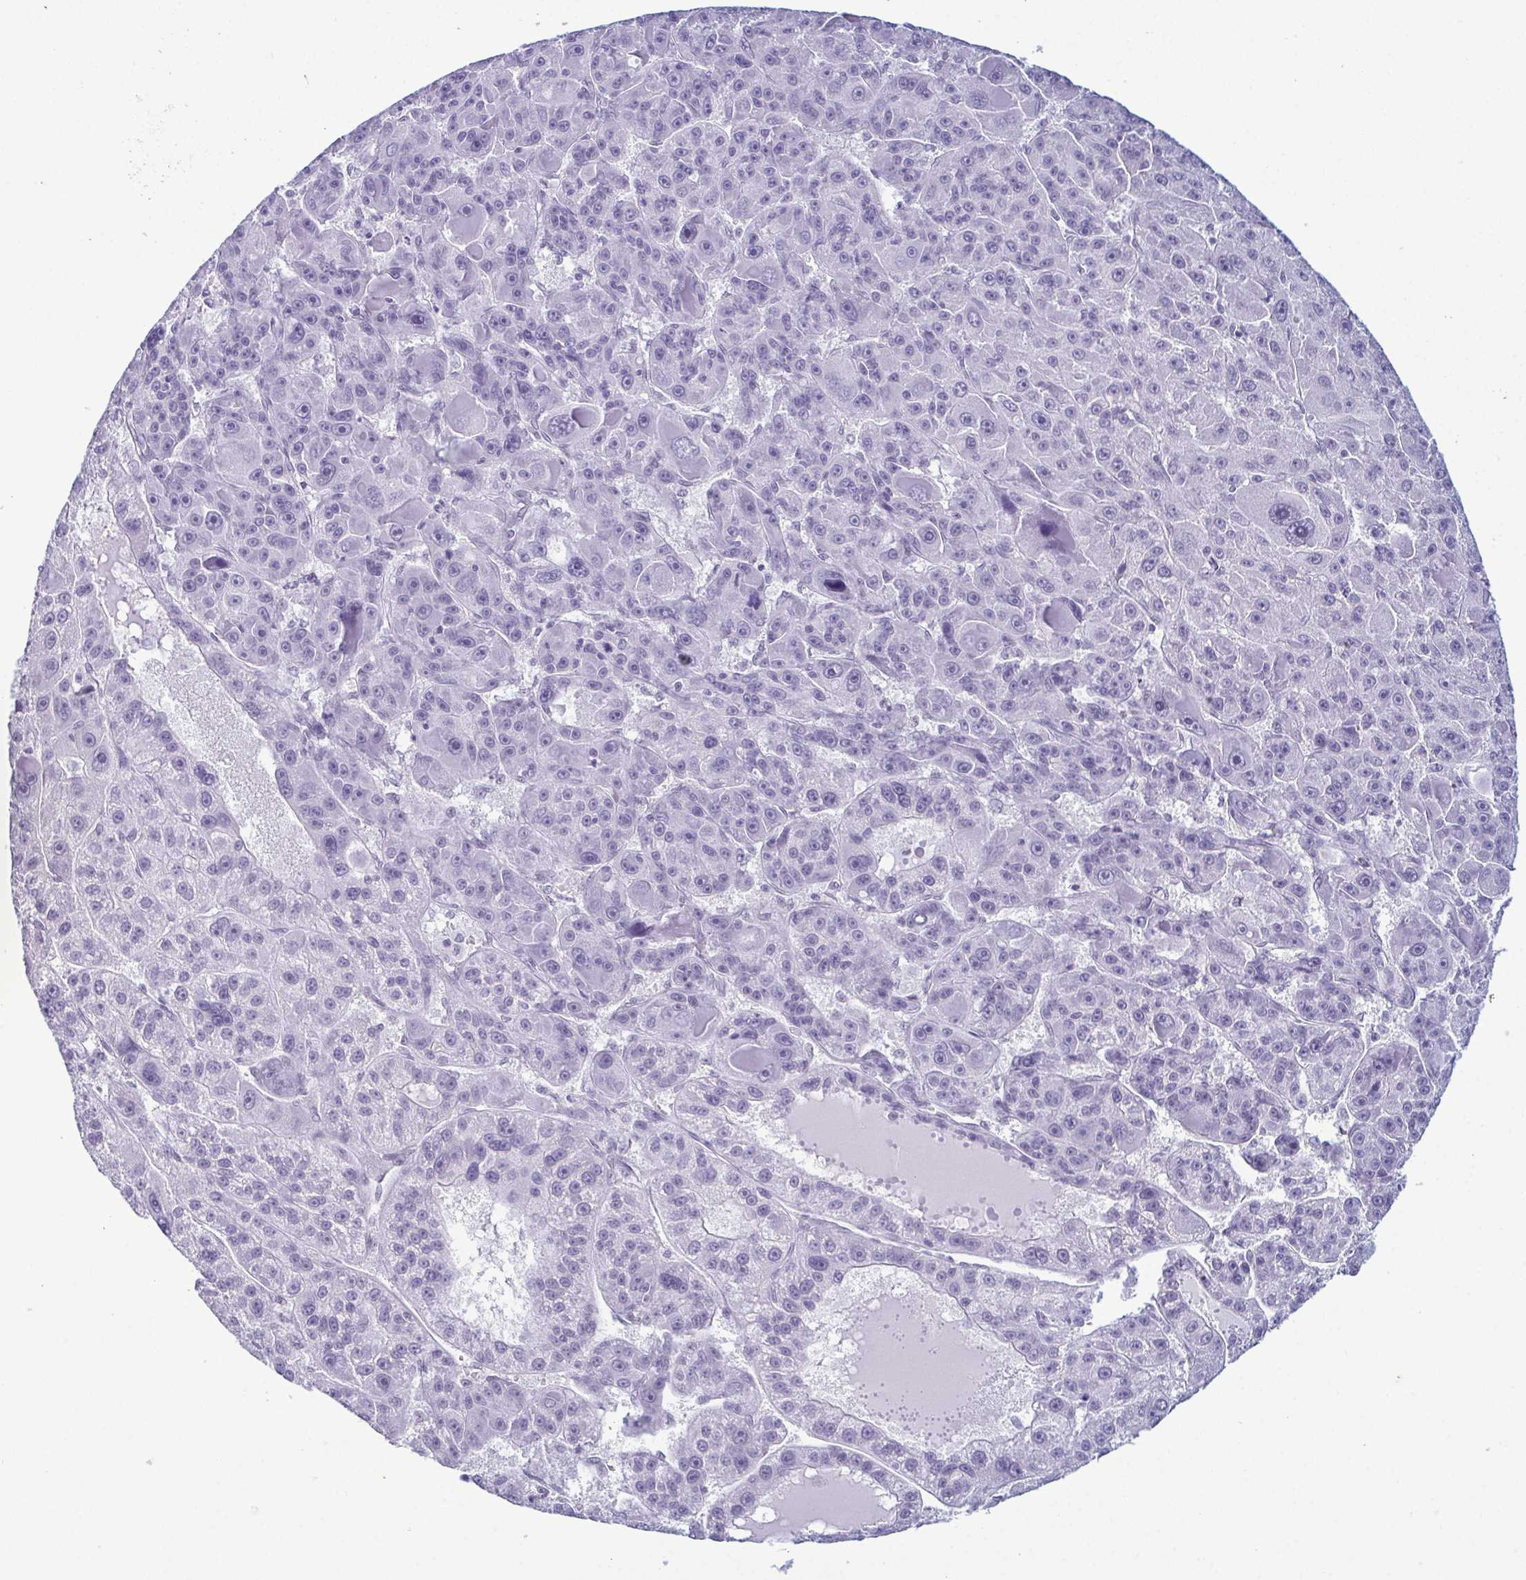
{"staining": {"intensity": "negative", "quantity": "none", "location": "none"}, "tissue": "liver cancer", "cell_type": "Tumor cells", "image_type": "cancer", "snomed": [{"axis": "morphology", "description": "Carcinoma, Hepatocellular, NOS"}, {"axis": "topography", "description": "Liver"}], "caption": "Immunohistochemistry micrograph of liver cancer (hepatocellular carcinoma) stained for a protein (brown), which demonstrates no positivity in tumor cells.", "gene": "RBM7", "patient": {"sex": "male", "age": 76}}